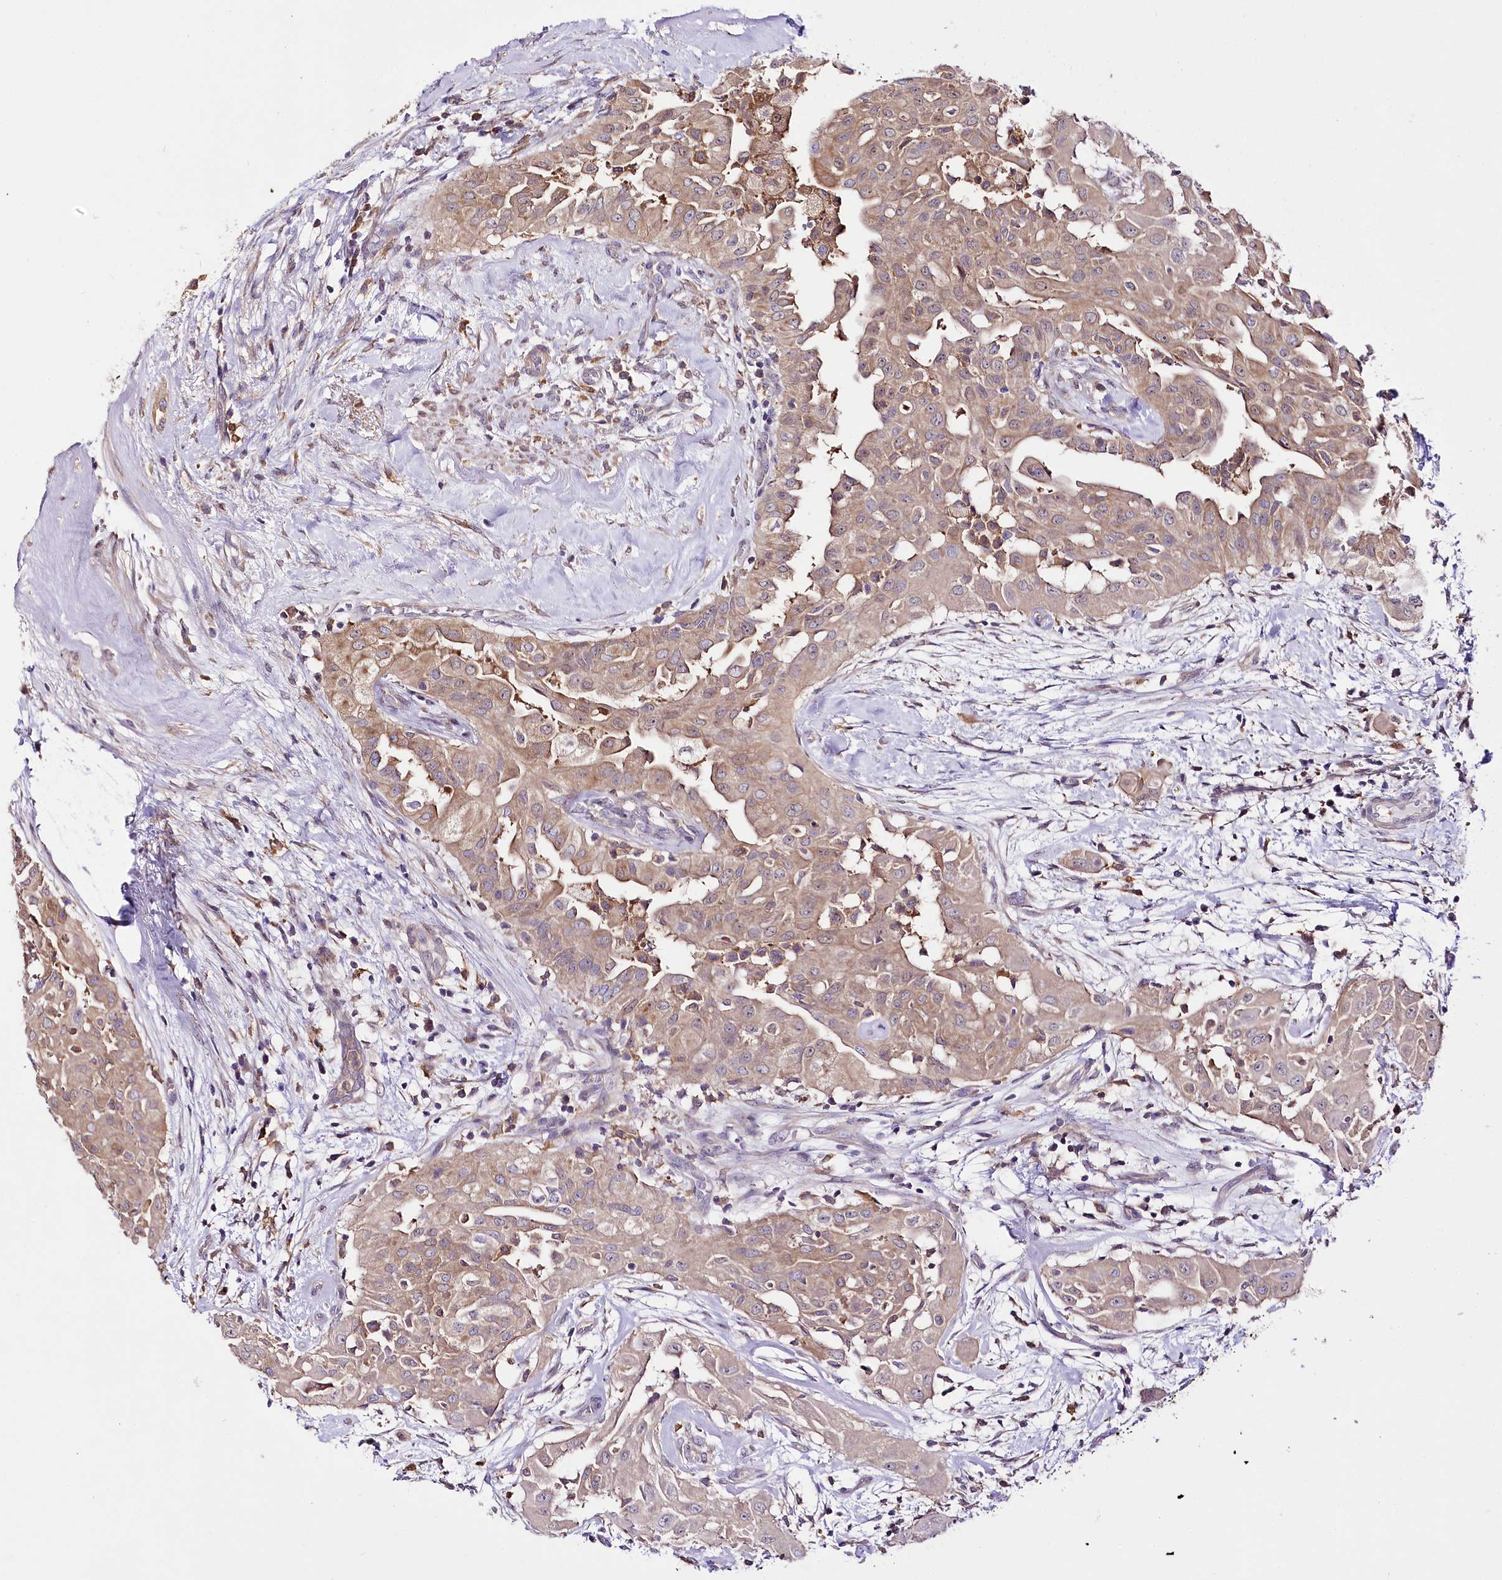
{"staining": {"intensity": "weak", "quantity": ">75%", "location": "cytoplasmic/membranous"}, "tissue": "thyroid cancer", "cell_type": "Tumor cells", "image_type": "cancer", "snomed": [{"axis": "morphology", "description": "Papillary adenocarcinoma, NOS"}, {"axis": "topography", "description": "Thyroid gland"}], "caption": "Tumor cells exhibit weak cytoplasmic/membranous expression in about >75% of cells in papillary adenocarcinoma (thyroid).", "gene": "UGP2", "patient": {"sex": "female", "age": 59}}